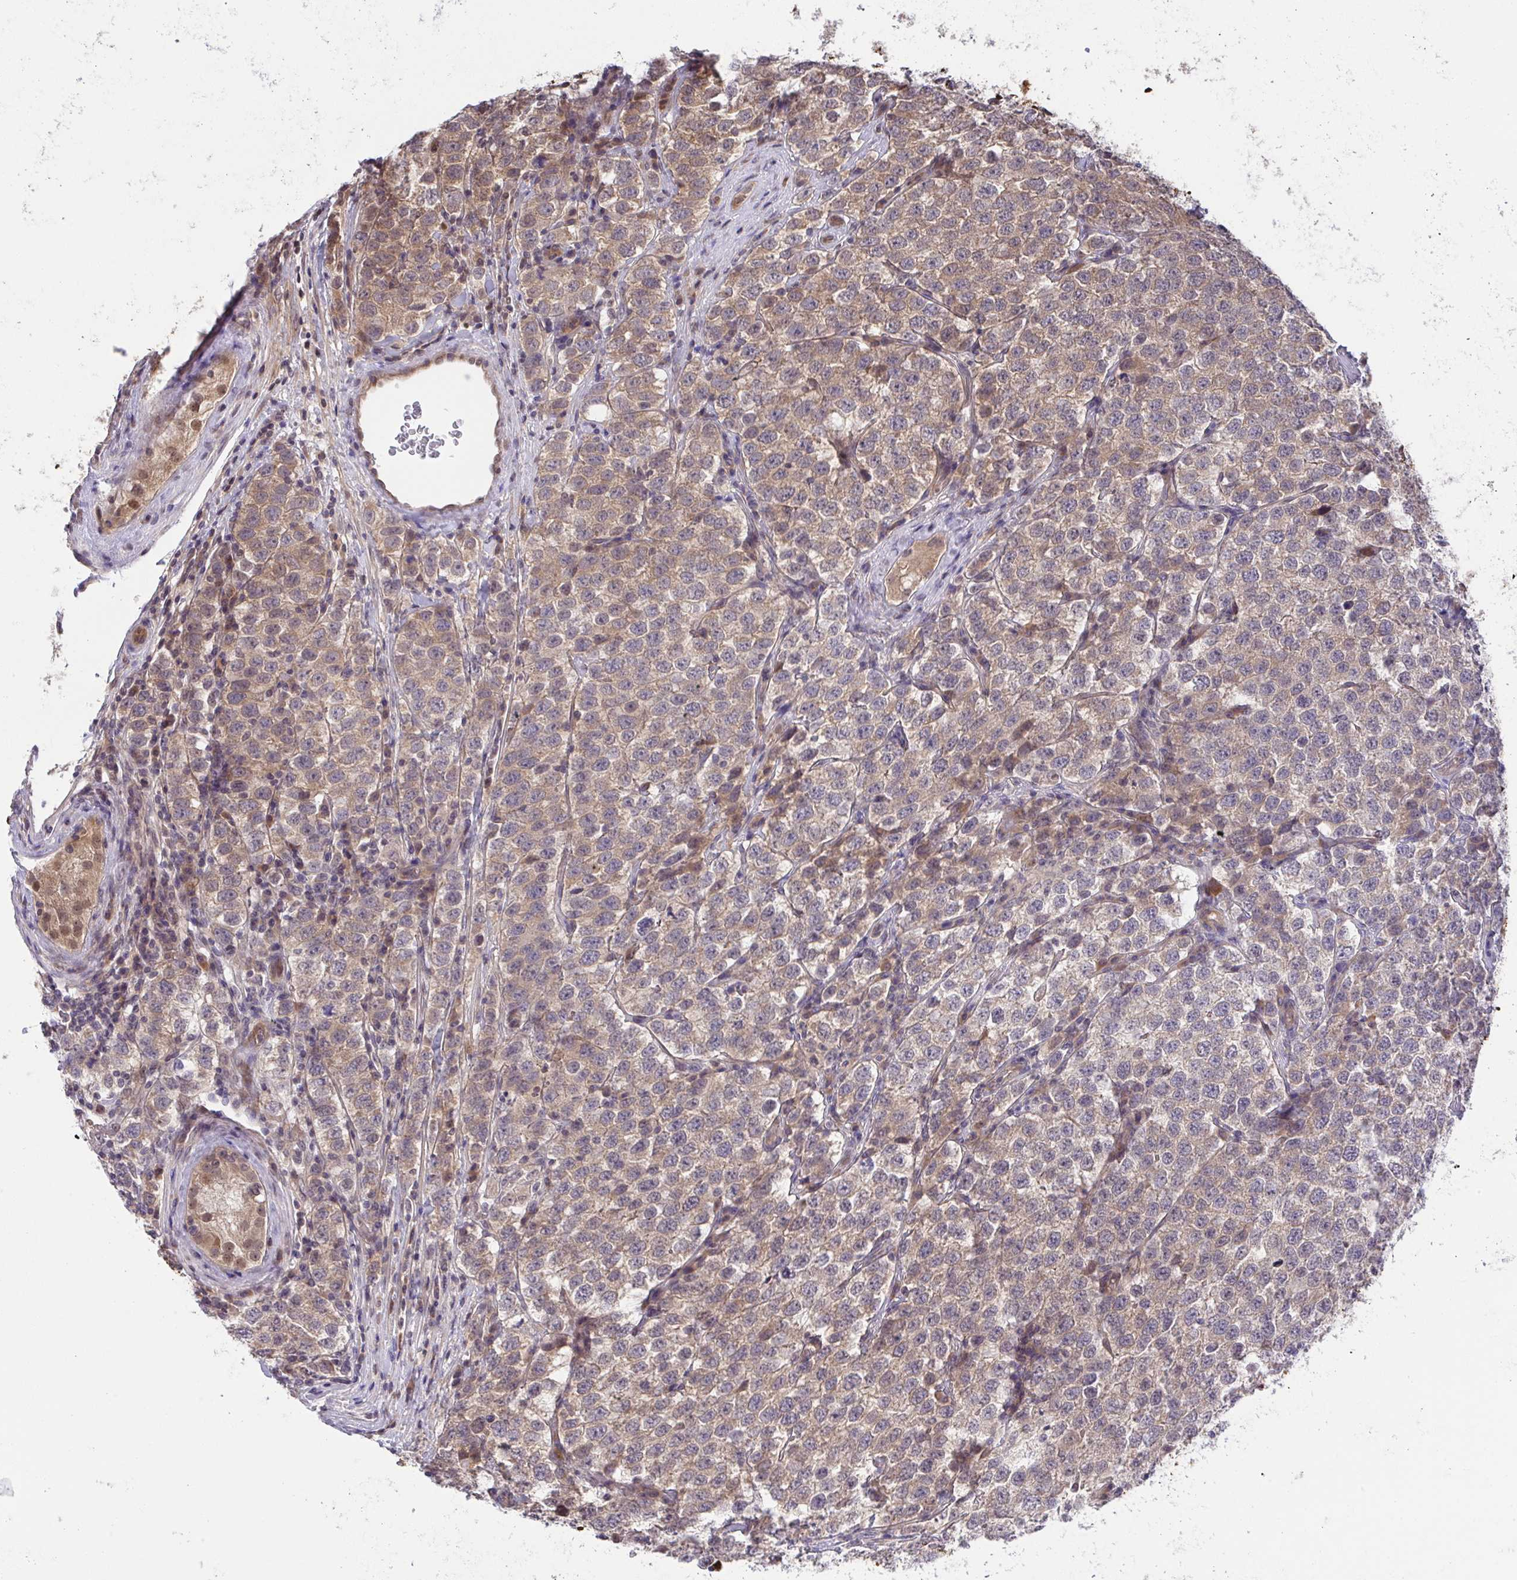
{"staining": {"intensity": "moderate", "quantity": ">75%", "location": "cytoplasmic/membranous"}, "tissue": "testis cancer", "cell_type": "Tumor cells", "image_type": "cancer", "snomed": [{"axis": "morphology", "description": "Seminoma, NOS"}, {"axis": "topography", "description": "Testis"}], "caption": "The photomicrograph reveals staining of seminoma (testis), revealing moderate cytoplasmic/membranous protein expression (brown color) within tumor cells. (Stains: DAB (3,3'-diaminobenzidine) in brown, nuclei in blue, Microscopy: brightfield microscopy at high magnification).", "gene": "C9orf64", "patient": {"sex": "male", "age": 34}}